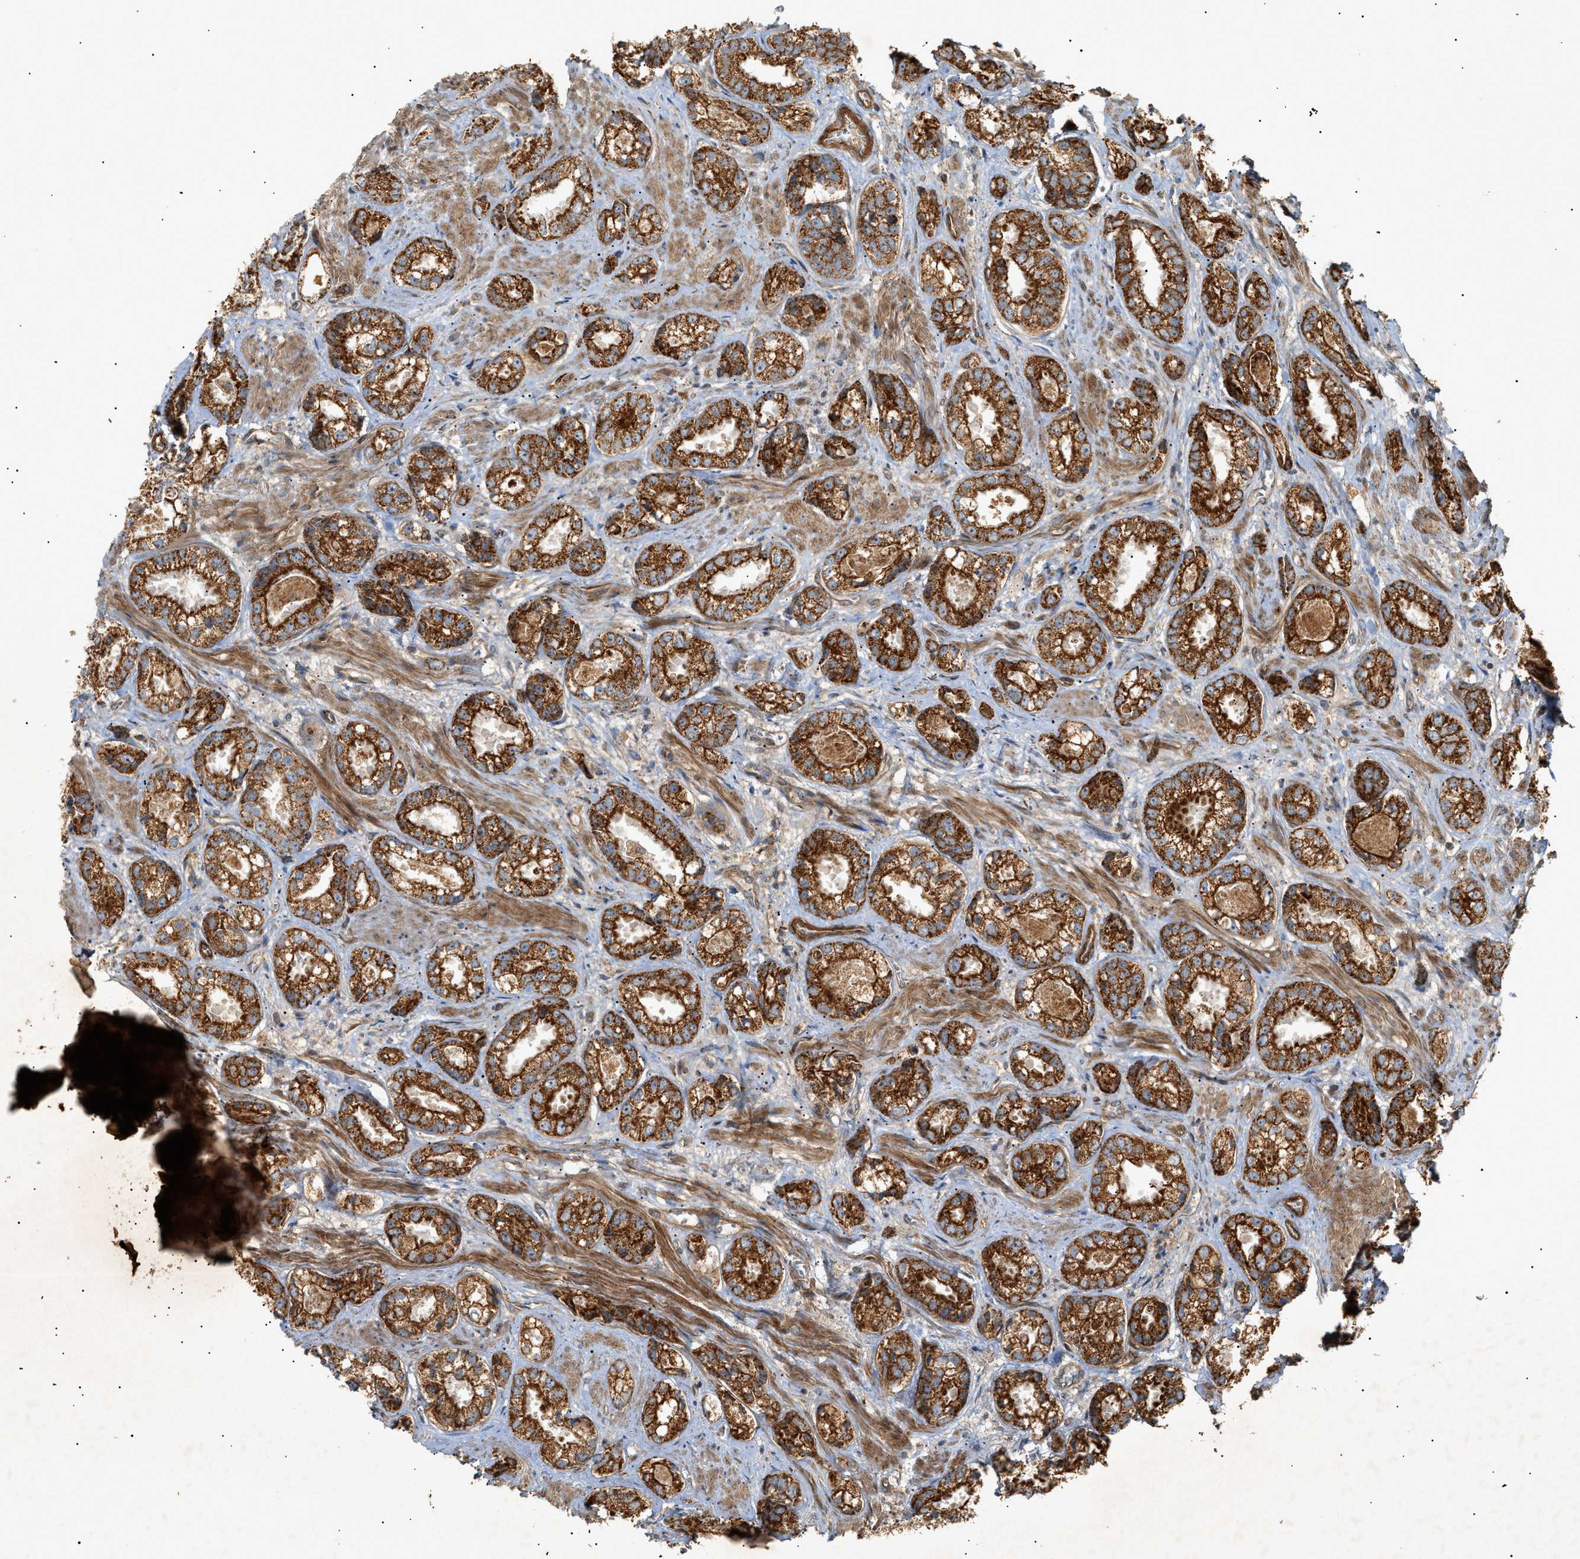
{"staining": {"intensity": "strong", "quantity": ">75%", "location": "cytoplasmic/membranous"}, "tissue": "prostate cancer", "cell_type": "Tumor cells", "image_type": "cancer", "snomed": [{"axis": "morphology", "description": "Adenocarcinoma, High grade"}, {"axis": "topography", "description": "Prostate"}], "caption": "Human prostate cancer (adenocarcinoma (high-grade)) stained with a protein marker displays strong staining in tumor cells.", "gene": "MTCH1", "patient": {"sex": "male", "age": 61}}